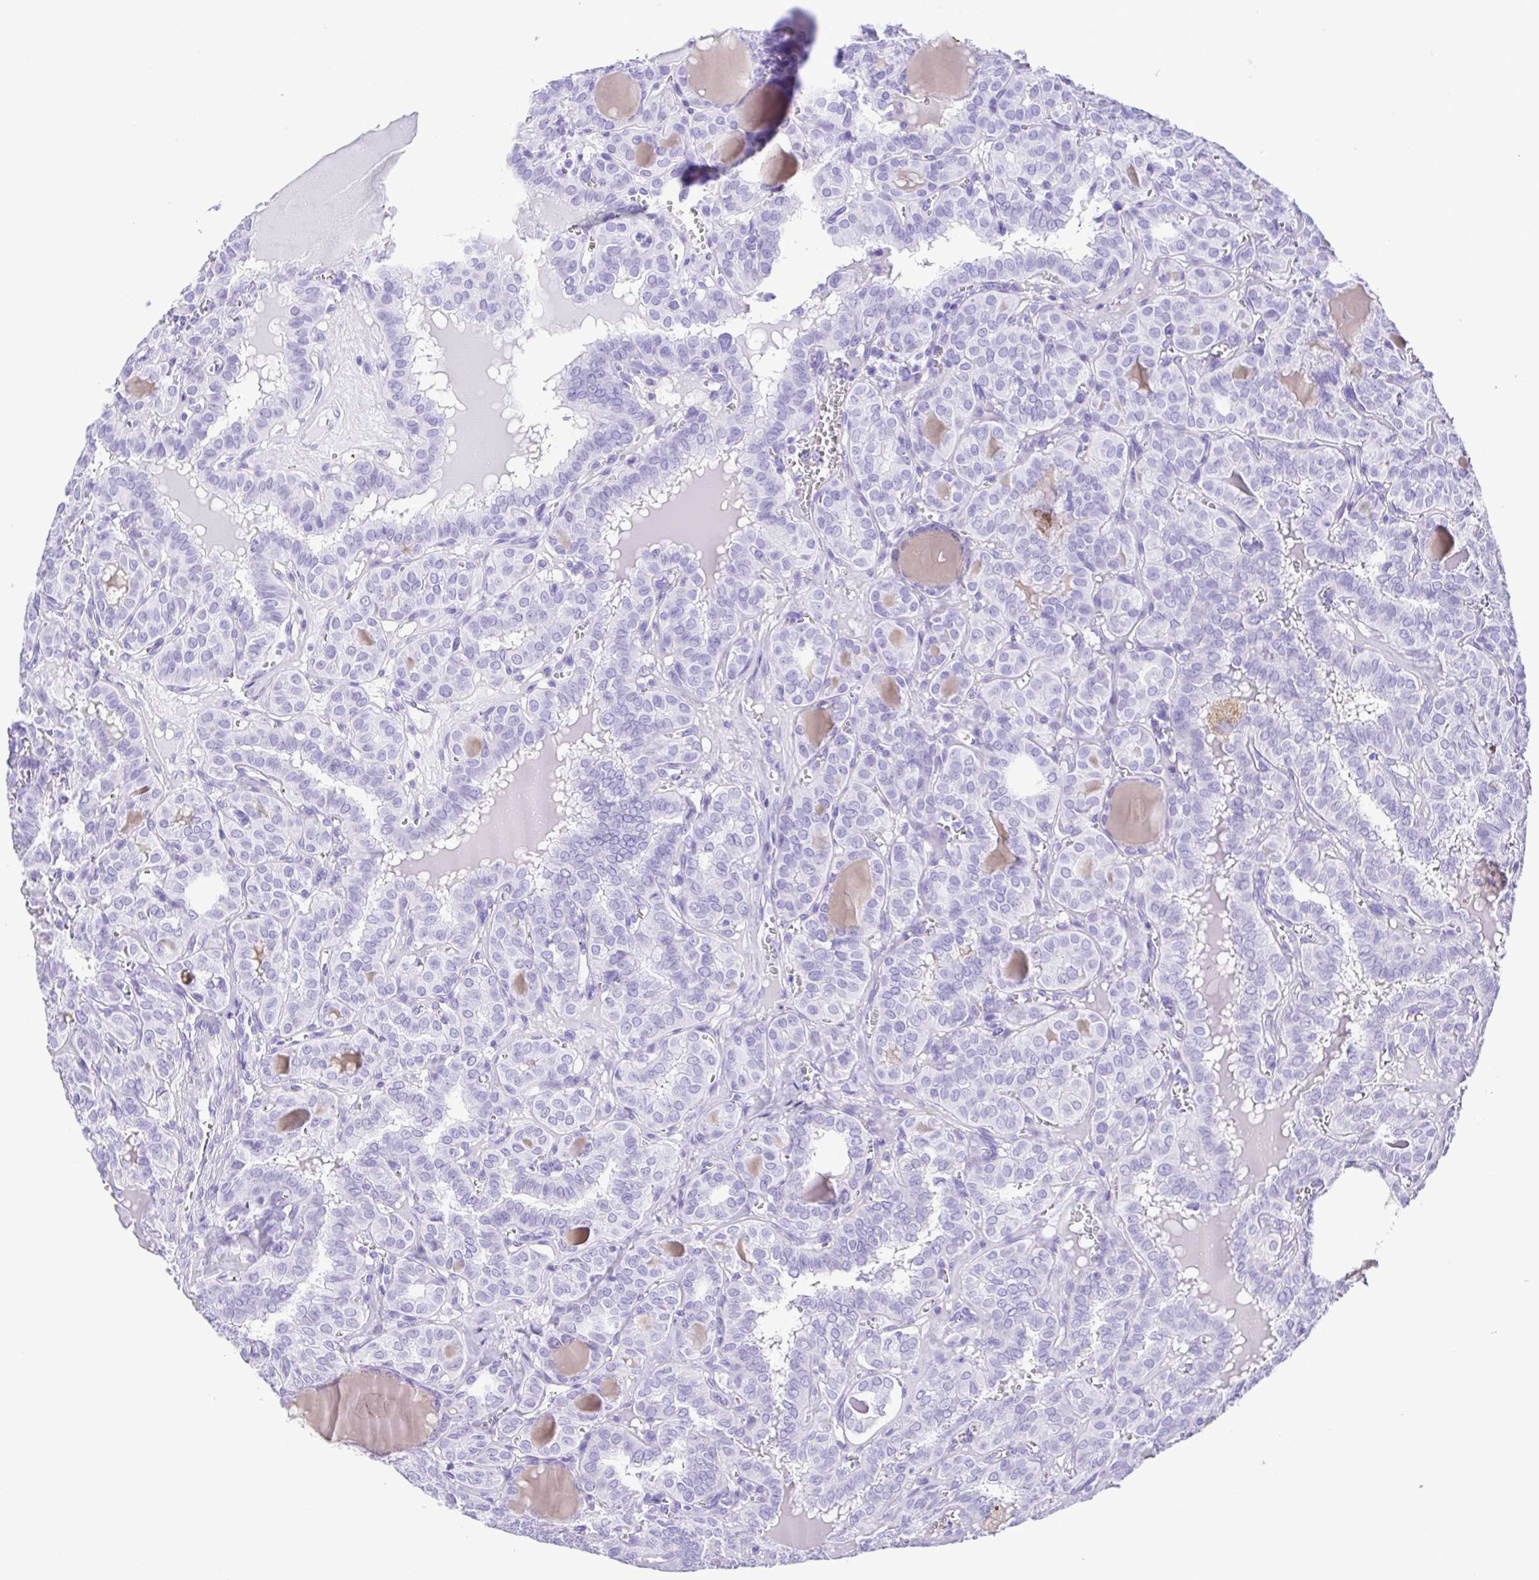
{"staining": {"intensity": "negative", "quantity": "none", "location": "none"}, "tissue": "thyroid cancer", "cell_type": "Tumor cells", "image_type": "cancer", "snomed": [{"axis": "morphology", "description": "Papillary adenocarcinoma, NOS"}, {"axis": "topography", "description": "Thyroid gland"}], "caption": "Tumor cells show no significant staining in thyroid cancer.", "gene": "ERP27", "patient": {"sex": "female", "age": 41}}